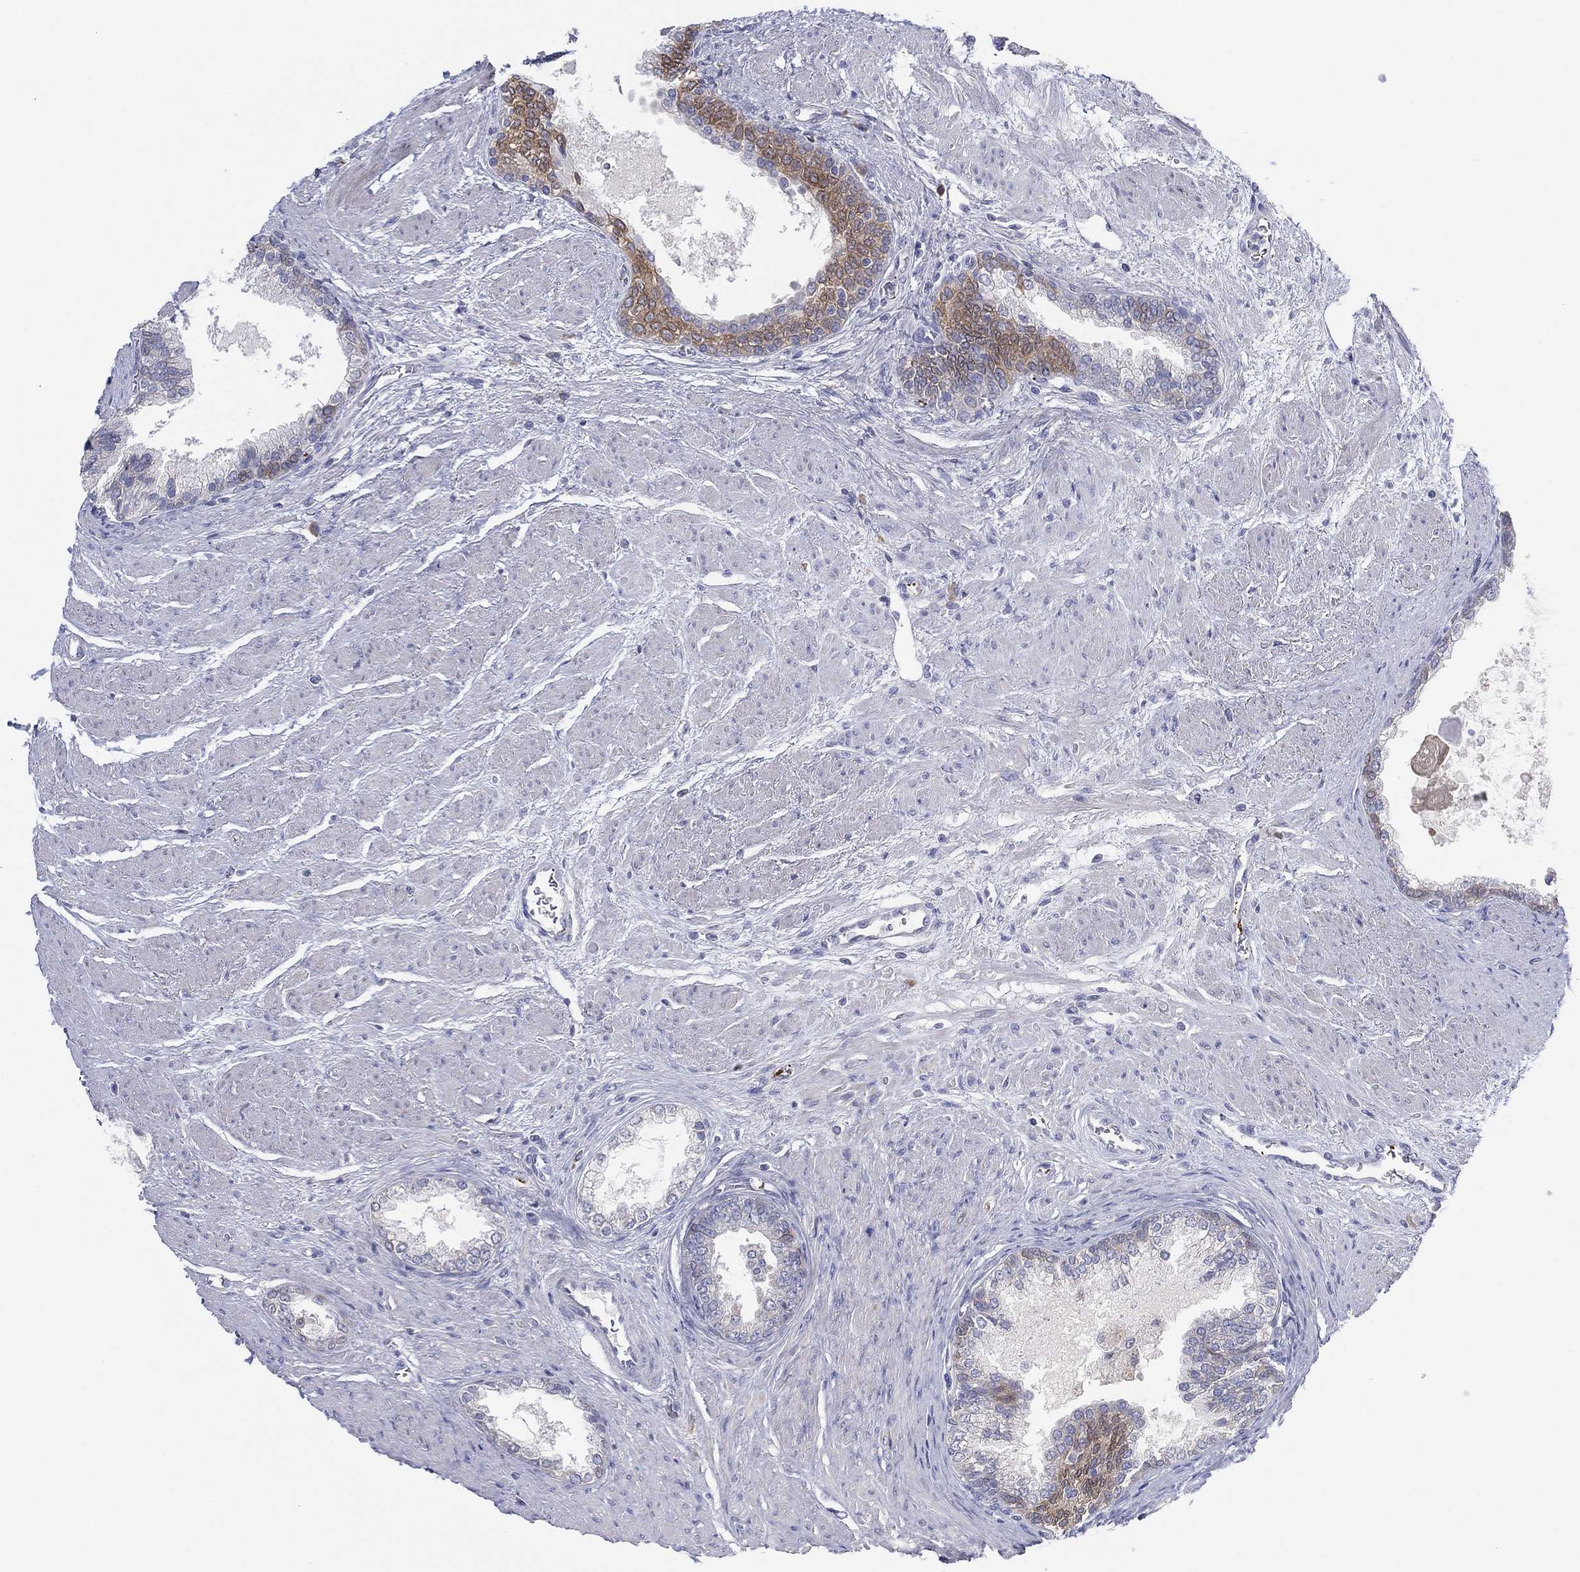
{"staining": {"intensity": "weak", "quantity": "<25%", "location": "cytoplasmic/membranous"}, "tissue": "prostate cancer", "cell_type": "Tumor cells", "image_type": "cancer", "snomed": [{"axis": "morphology", "description": "Adenocarcinoma, NOS"}, {"axis": "topography", "description": "Prostate and seminal vesicle, NOS"}, {"axis": "topography", "description": "Prostate"}], "caption": "Prostate adenocarcinoma stained for a protein using immunohistochemistry (IHC) displays no expression tumor cells.", "gene": "TMEM40", "patient": {"sex": "male", "age": 62}}